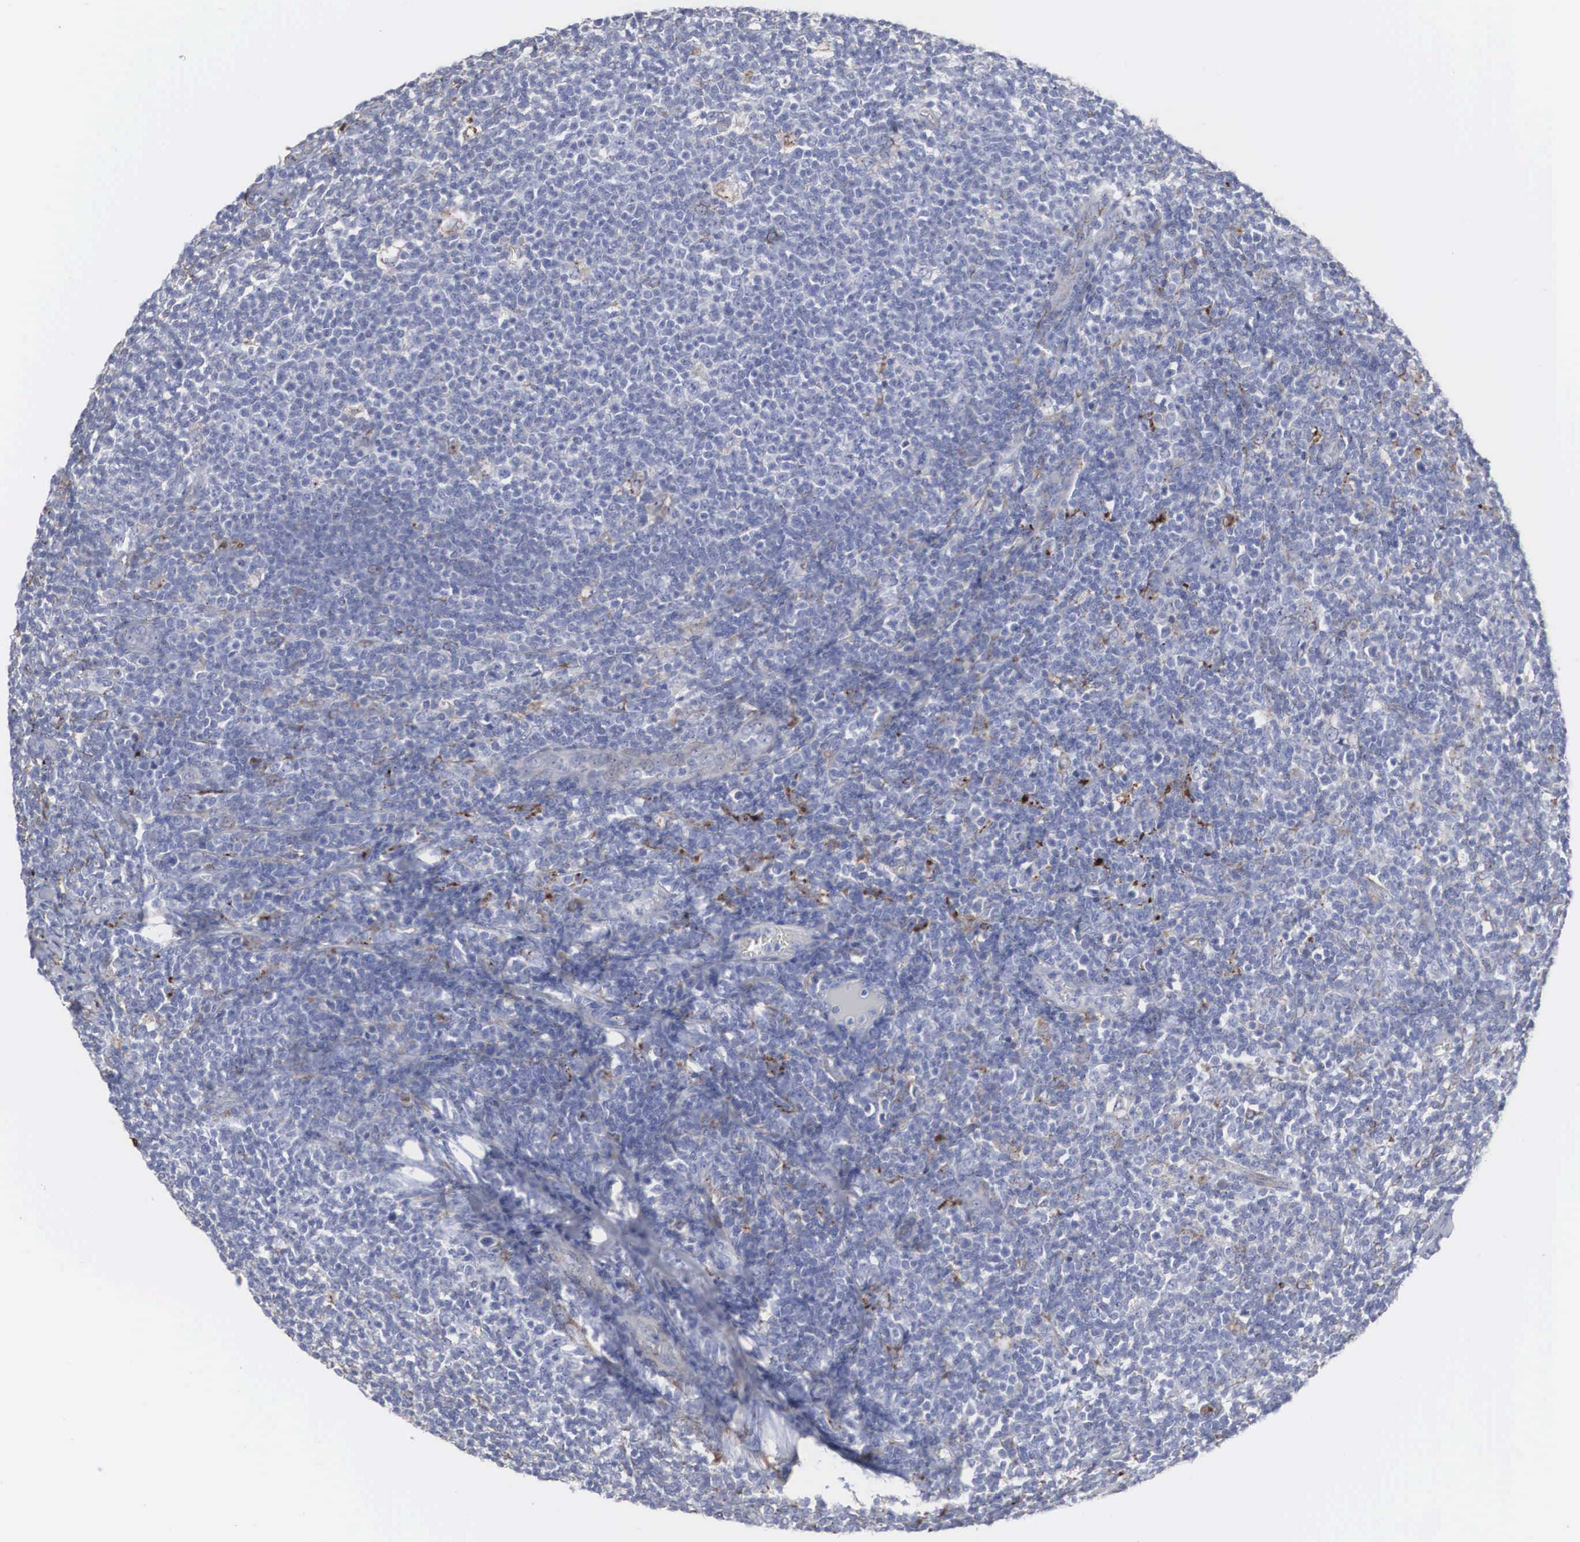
{"staining": {"intensity": "weak", "quantity": "<25%", "location": "cytoplasmic/membranous"}, "tissue": "lymphoma", "cell_type": "Tumor cells", "image_type": "cancer", "snomed": [{"axis": "morphology", "description": "Malignant lymphoma, non-Hodgkin's type, Low grade"}, {"axis": "topography", "description": "Lymph node"}], "caption": "An image of human lymphoma is negative for staining in tumor cells.", "gene": "LGALS3BP", "patient": {"sex": "male", "age": 74}}